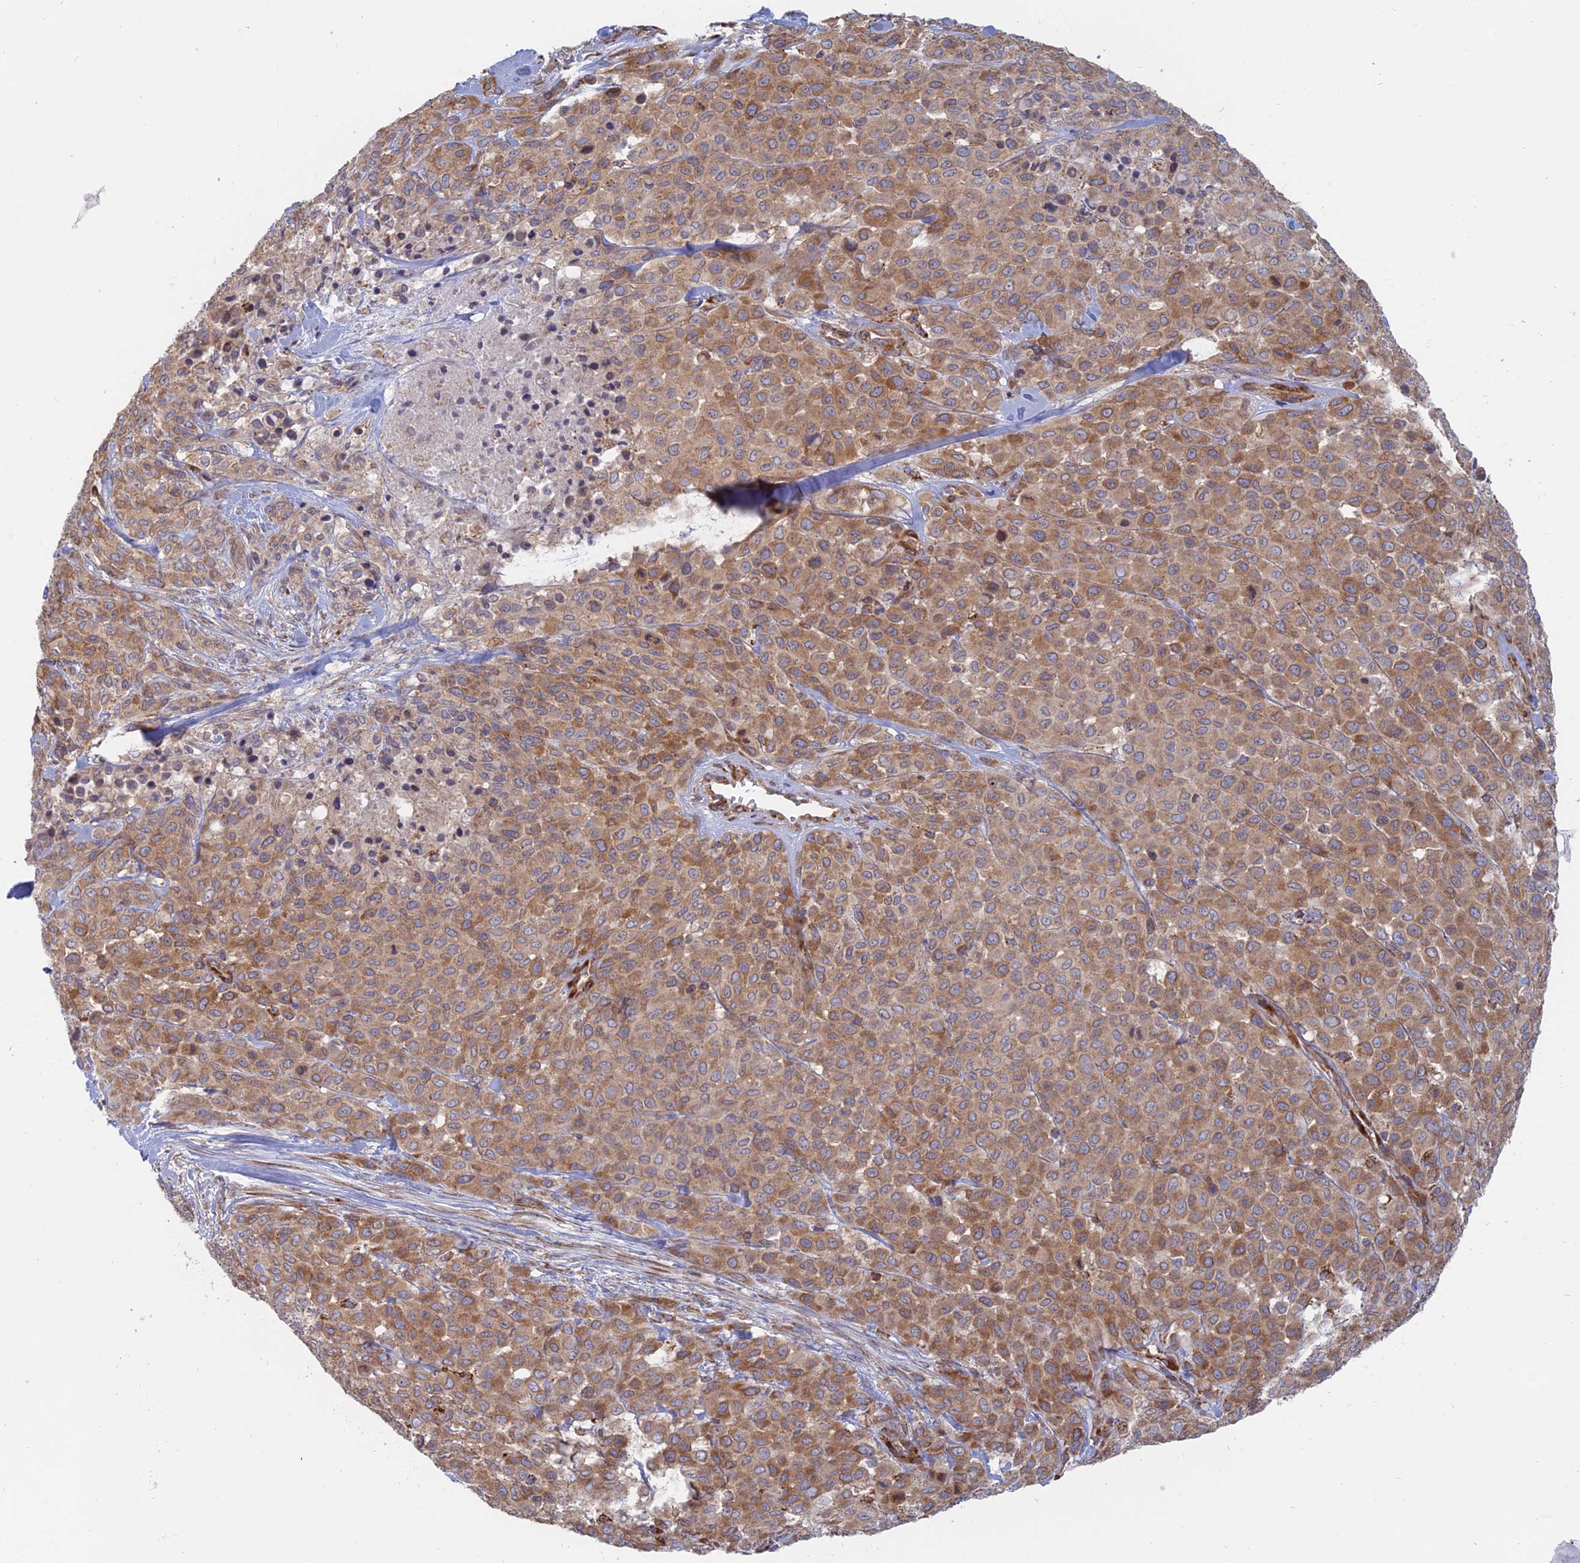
{"staining": {"intensity": "moderate", "quantity": ">75%", "location": "cytoplasmic/membranous"}, "tissue": "melanoma", "cell_type": "Tumor cells", "image_type": "cancer", "snomed": [{"axis": "morphology", "description": "Malignant melanoma, Metastatic site"}, {"axis": "topography", "description": "Skin"}], "caption": "DAB immunohistochemical staining of human malignant melanoma (metastatic site) exhibits moderate cytoplasmic/membranous protein staining in approximately >75% of tumor cells.", "gene": "TBC1D30", "patient": {"sex": "female", "age": 81}}